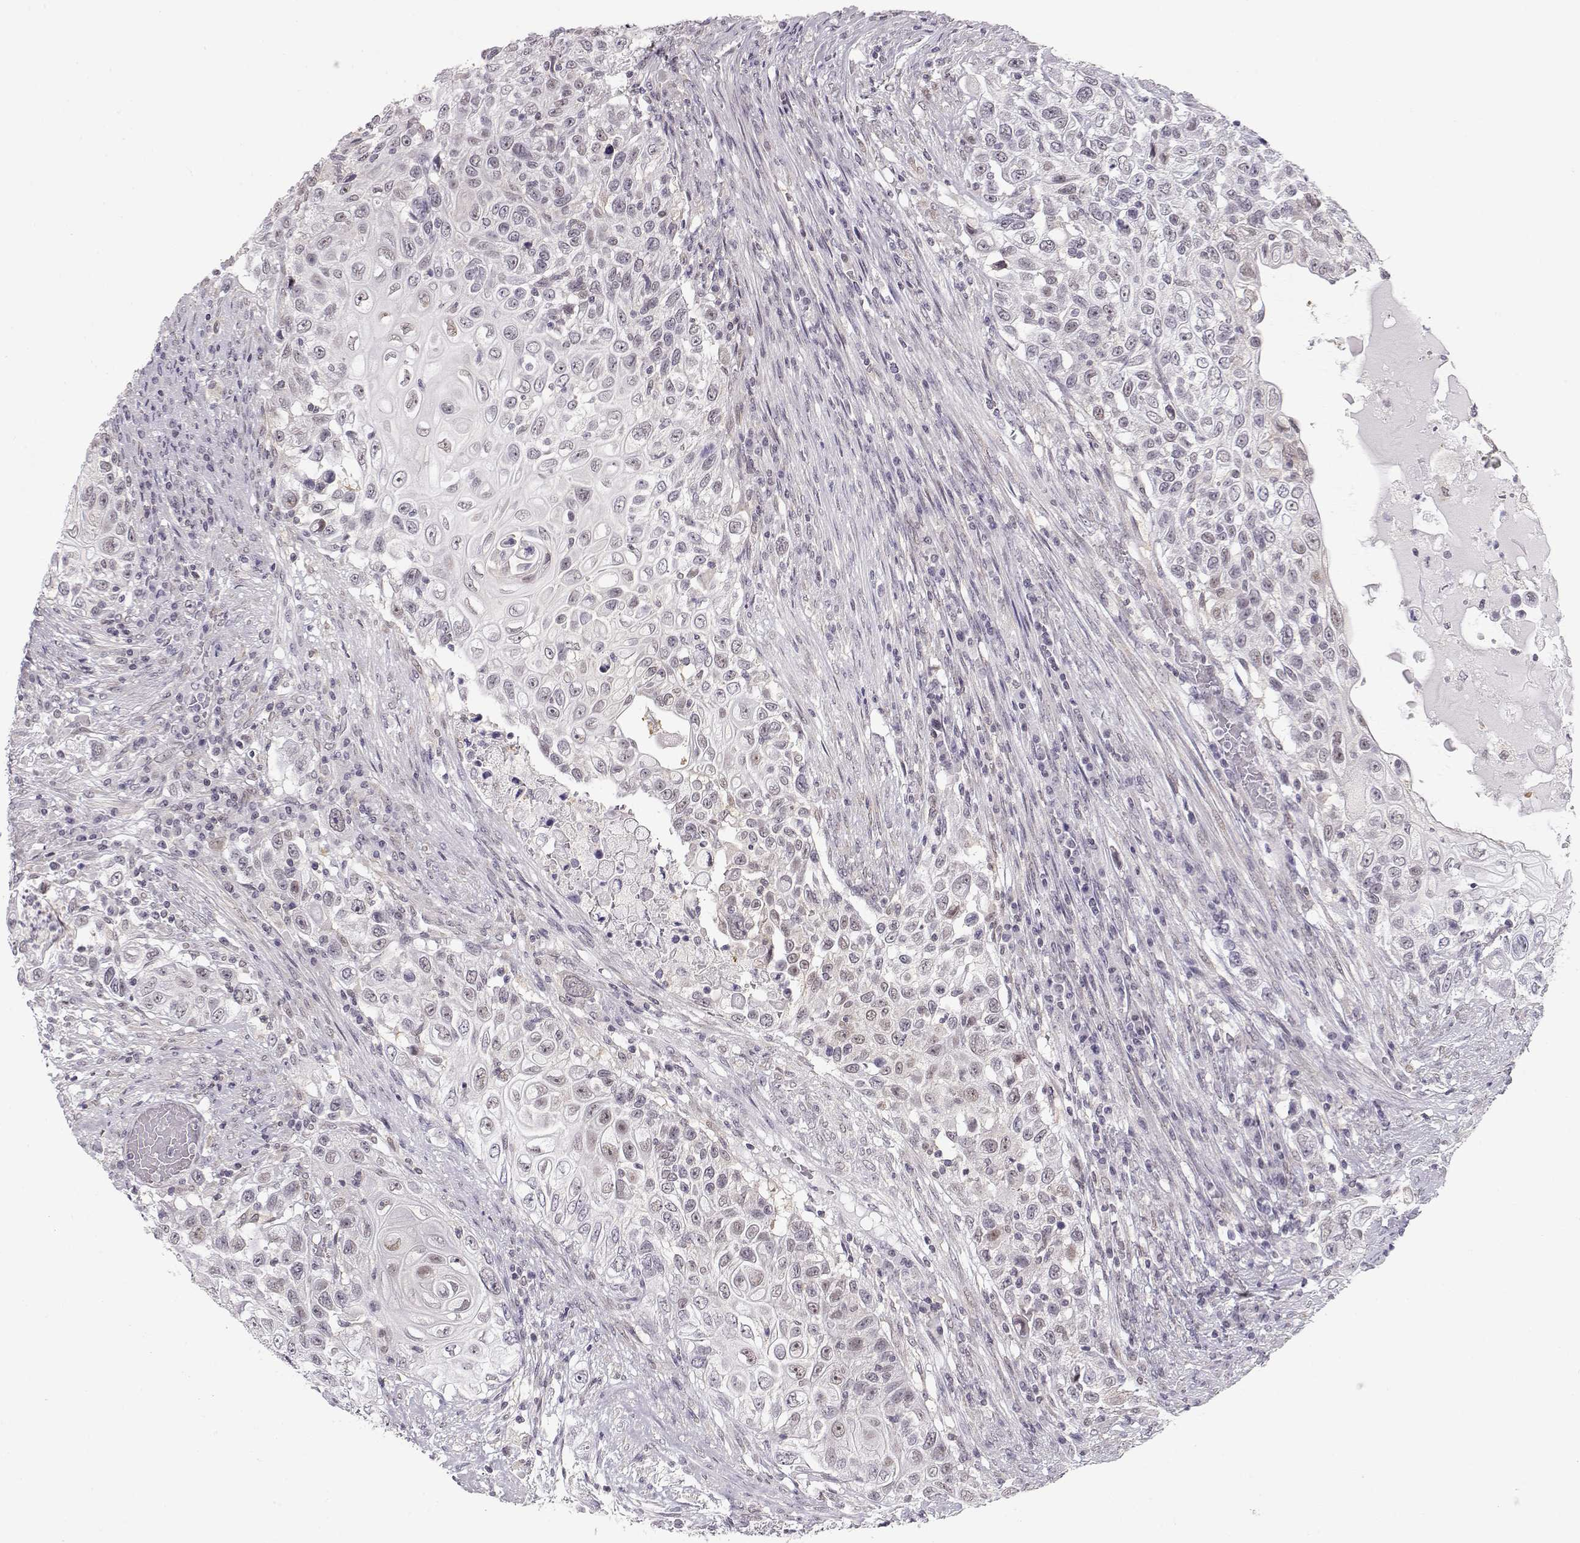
{"staining": {"intensity": "negative", "quantity": "none", "location": "none"}, "tissue": "urothelial cancer", "cell_type": "Tumor cells", "image_type": "cancer", "snomed": [{"axis": "morphology", "description": "Urothelial carcinoma, High grade"}, {"axis": "topography", "description": "Urinary bladder"}], "caption": "Immunohistochemistry photomicrograph of human urothelial cancer stained for a protein (brown), which displays no positivity in tumor cells.", "gene": "TEPP", "patient": {"sex": "female", "age": 56}}